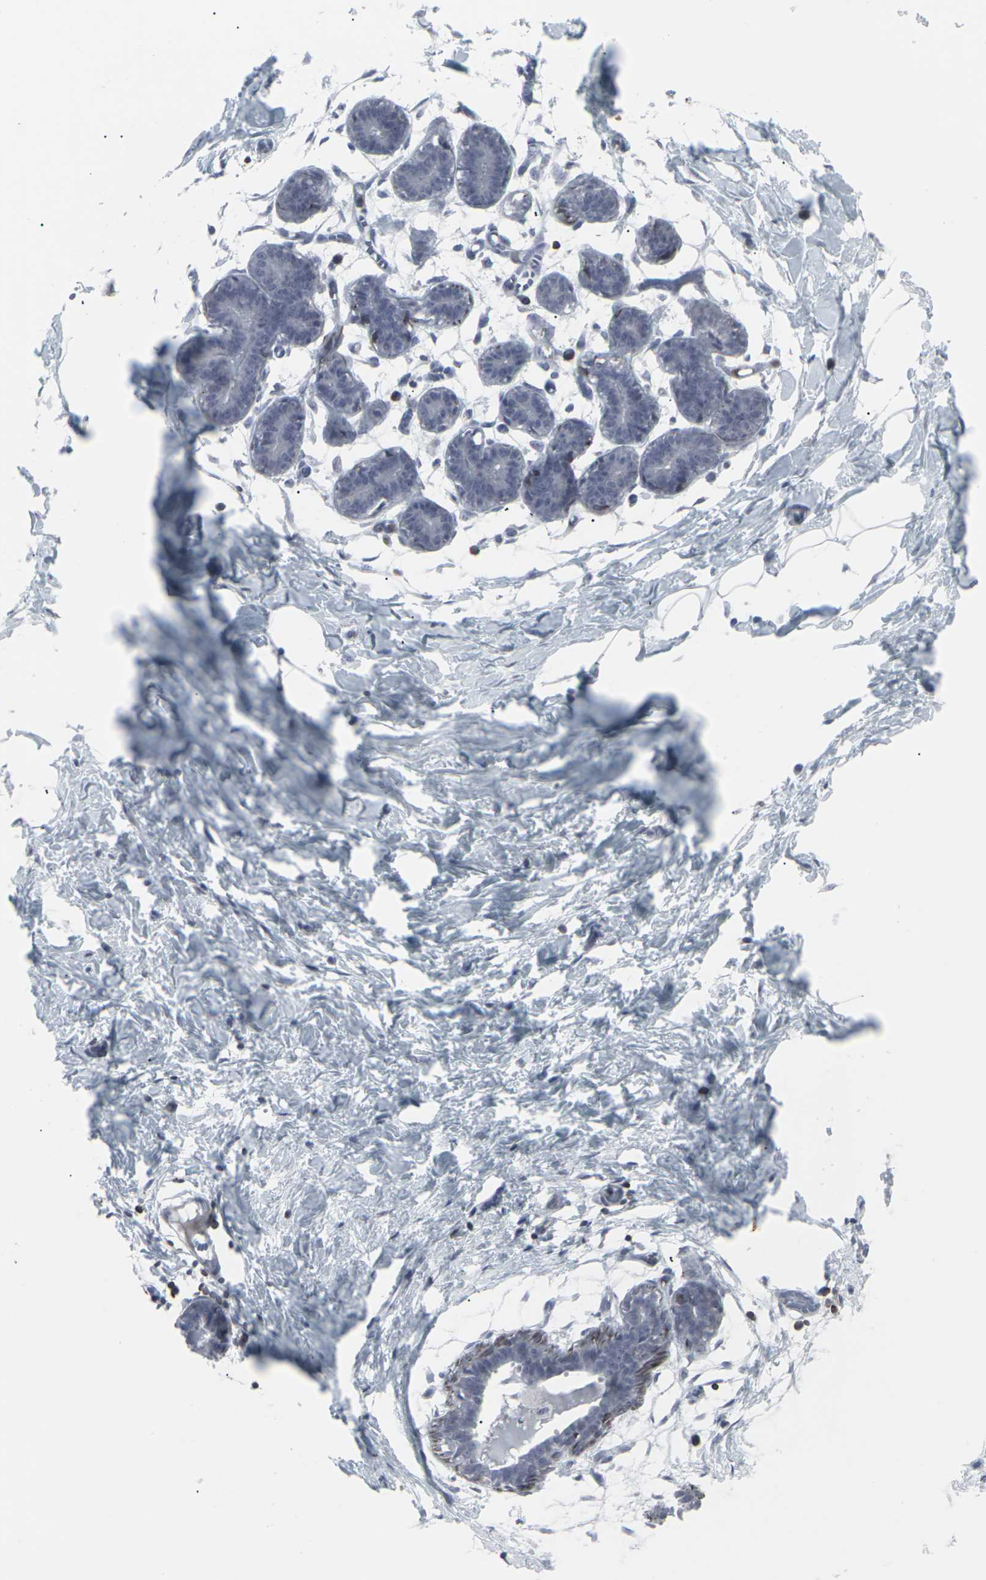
{"staining": {"intensity": "negative", "quantity": "none", "location": "none"}, "tissue": "breast", "cell_type": "Adipocytes", "image_type": "normal", "snomed": [{"axis": "morphology", "description": "Normal tissue, NOS"}, {"axis": "topography", "description": "Breast"}], "caption": "IHC micrograph of benign breast: human breast stained with DAB exhibits no significant protein expression in adipocytes.", "gene": "APOBEC2", "patient": {"sex": "female", "age": 27}}